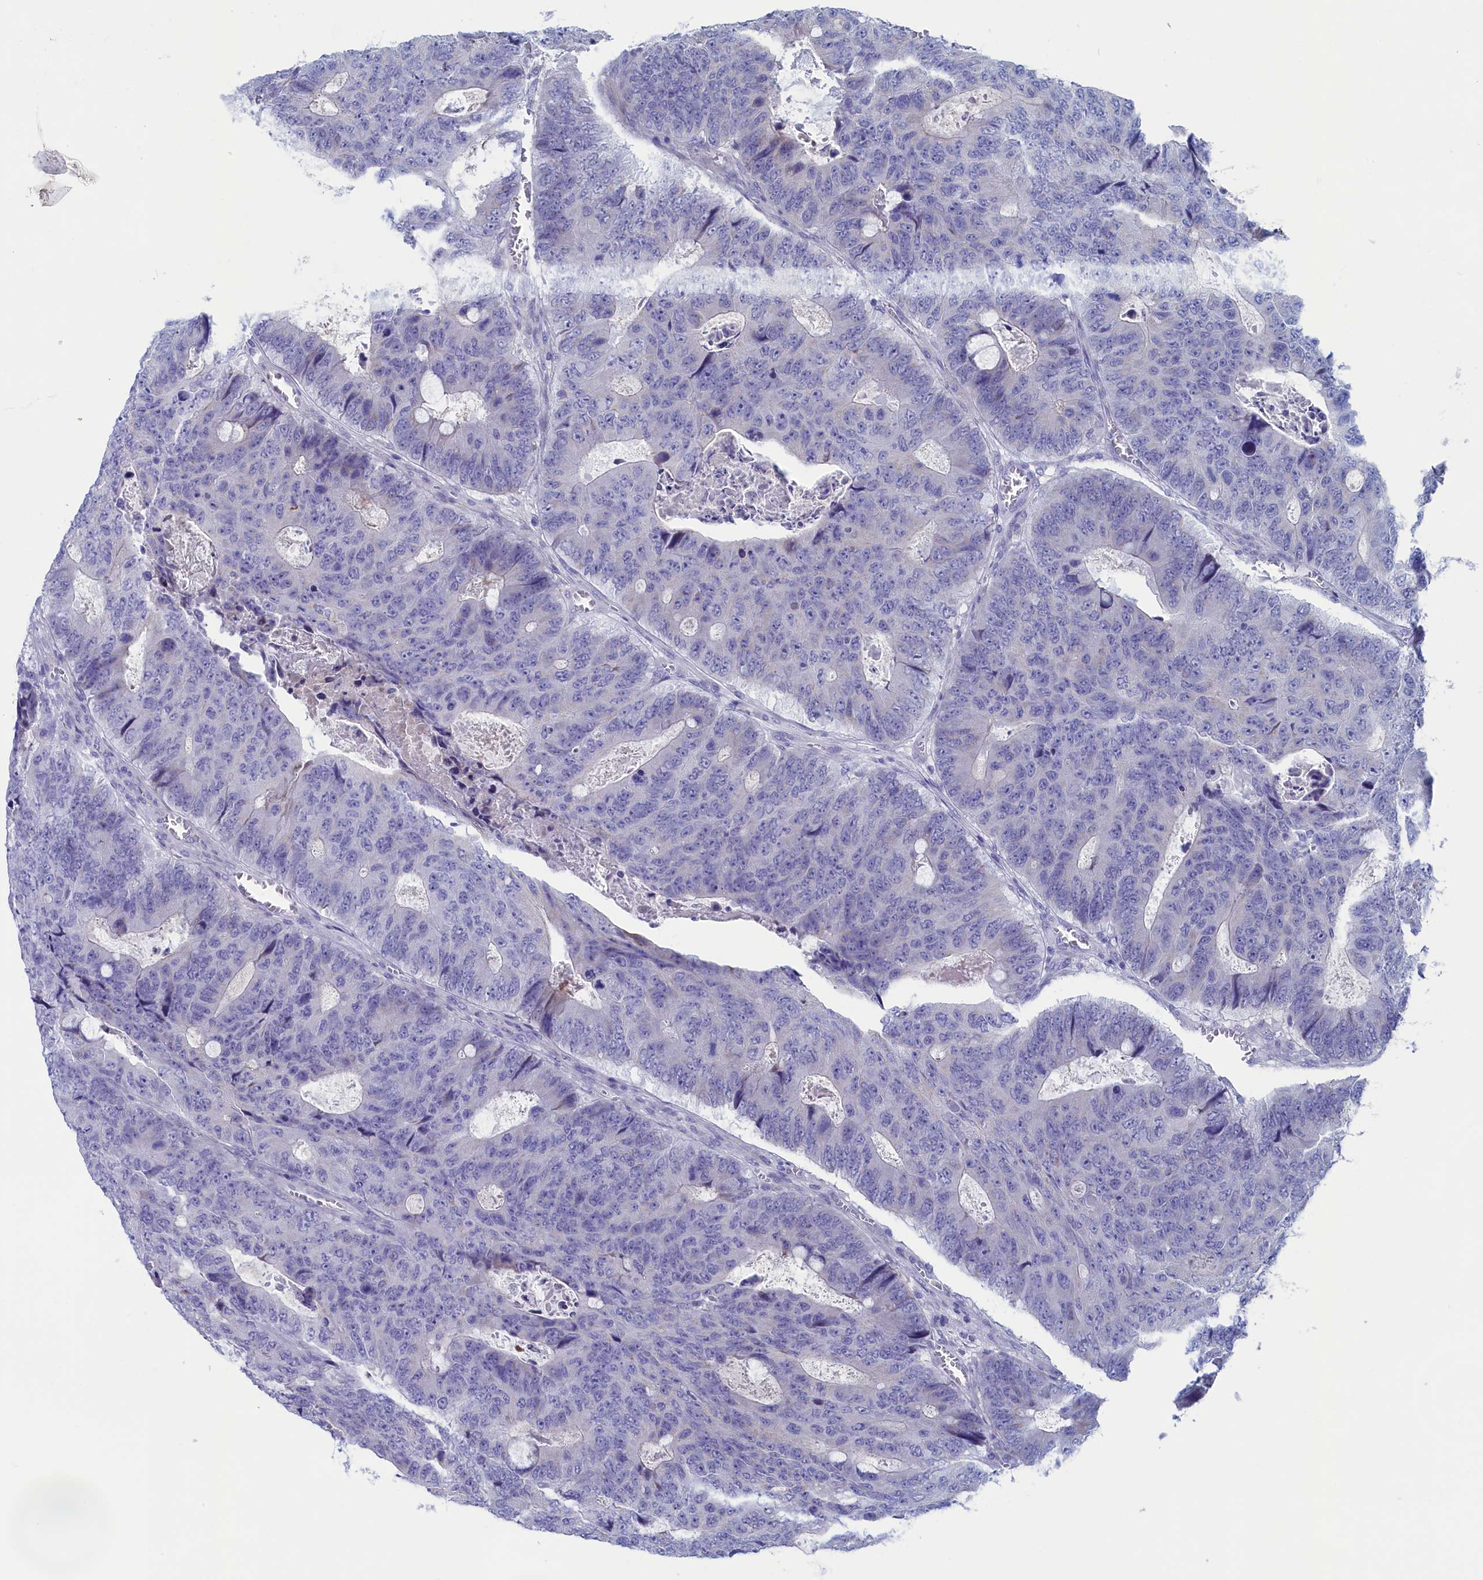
{"staining": {"intensity": "negative", "quantity": "none", "location": "none"}, "tissue": "colorectal cancer", "cell_type": "Tumor cells", "image_type": "cancer", "snomed": [{"axis": "morphology", "description": "Adenocarcinoma, NOS"}, {"axis": "topography", "description": "Colon"}], "caption": "Immunohistochemistry (IHC) micrograph of human colorectal cancer stained for a protein (brown), which shows no staining in tumor cells.", "gene": "NIBAN3", "patient": {"sex": "male", "age": 87}}